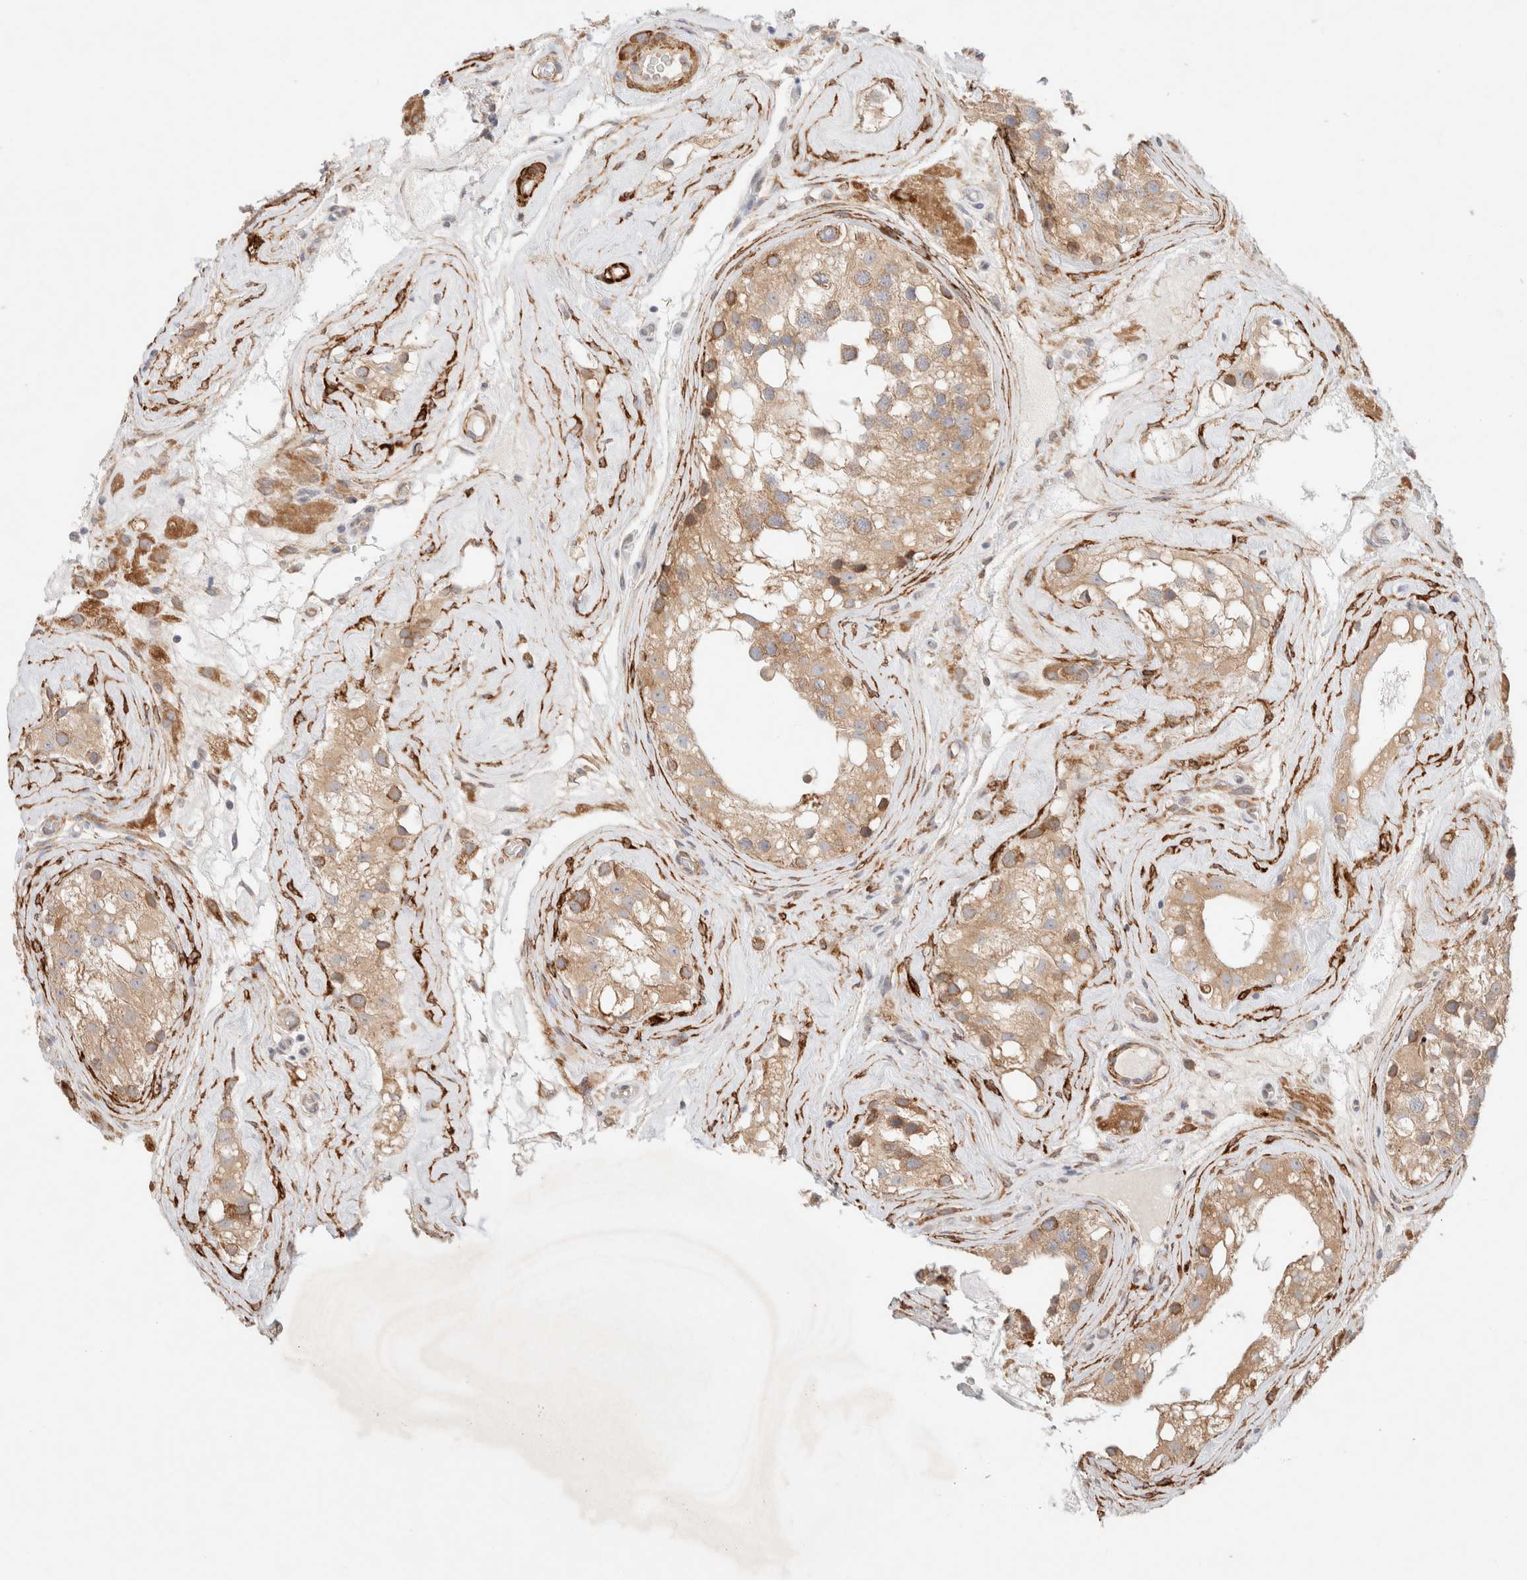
{"staining": {"intensity": "moderate", "quantity": ">75%", "location": "cytoplasmic/membranous"}, "tissue": "testis", "cell_type": "Cells in seminiferous ducts", "image_type": "normal", "snomed": [{"axis": "morphology", "description": "Normal tissue, NOS"}, {"axis": "morphology", "description": "Seminoma, NOS"}, {"axis": "topography", "description": "Testis"}], "caption": "Immunohistochemical staining of benign human testis exhibits moderate cytoplasmic/membranous protein positivity in about >75% of cells in seminiferous ducts.", "gene": "RRP15", "patient": {"sex": "male", "age": 71}}